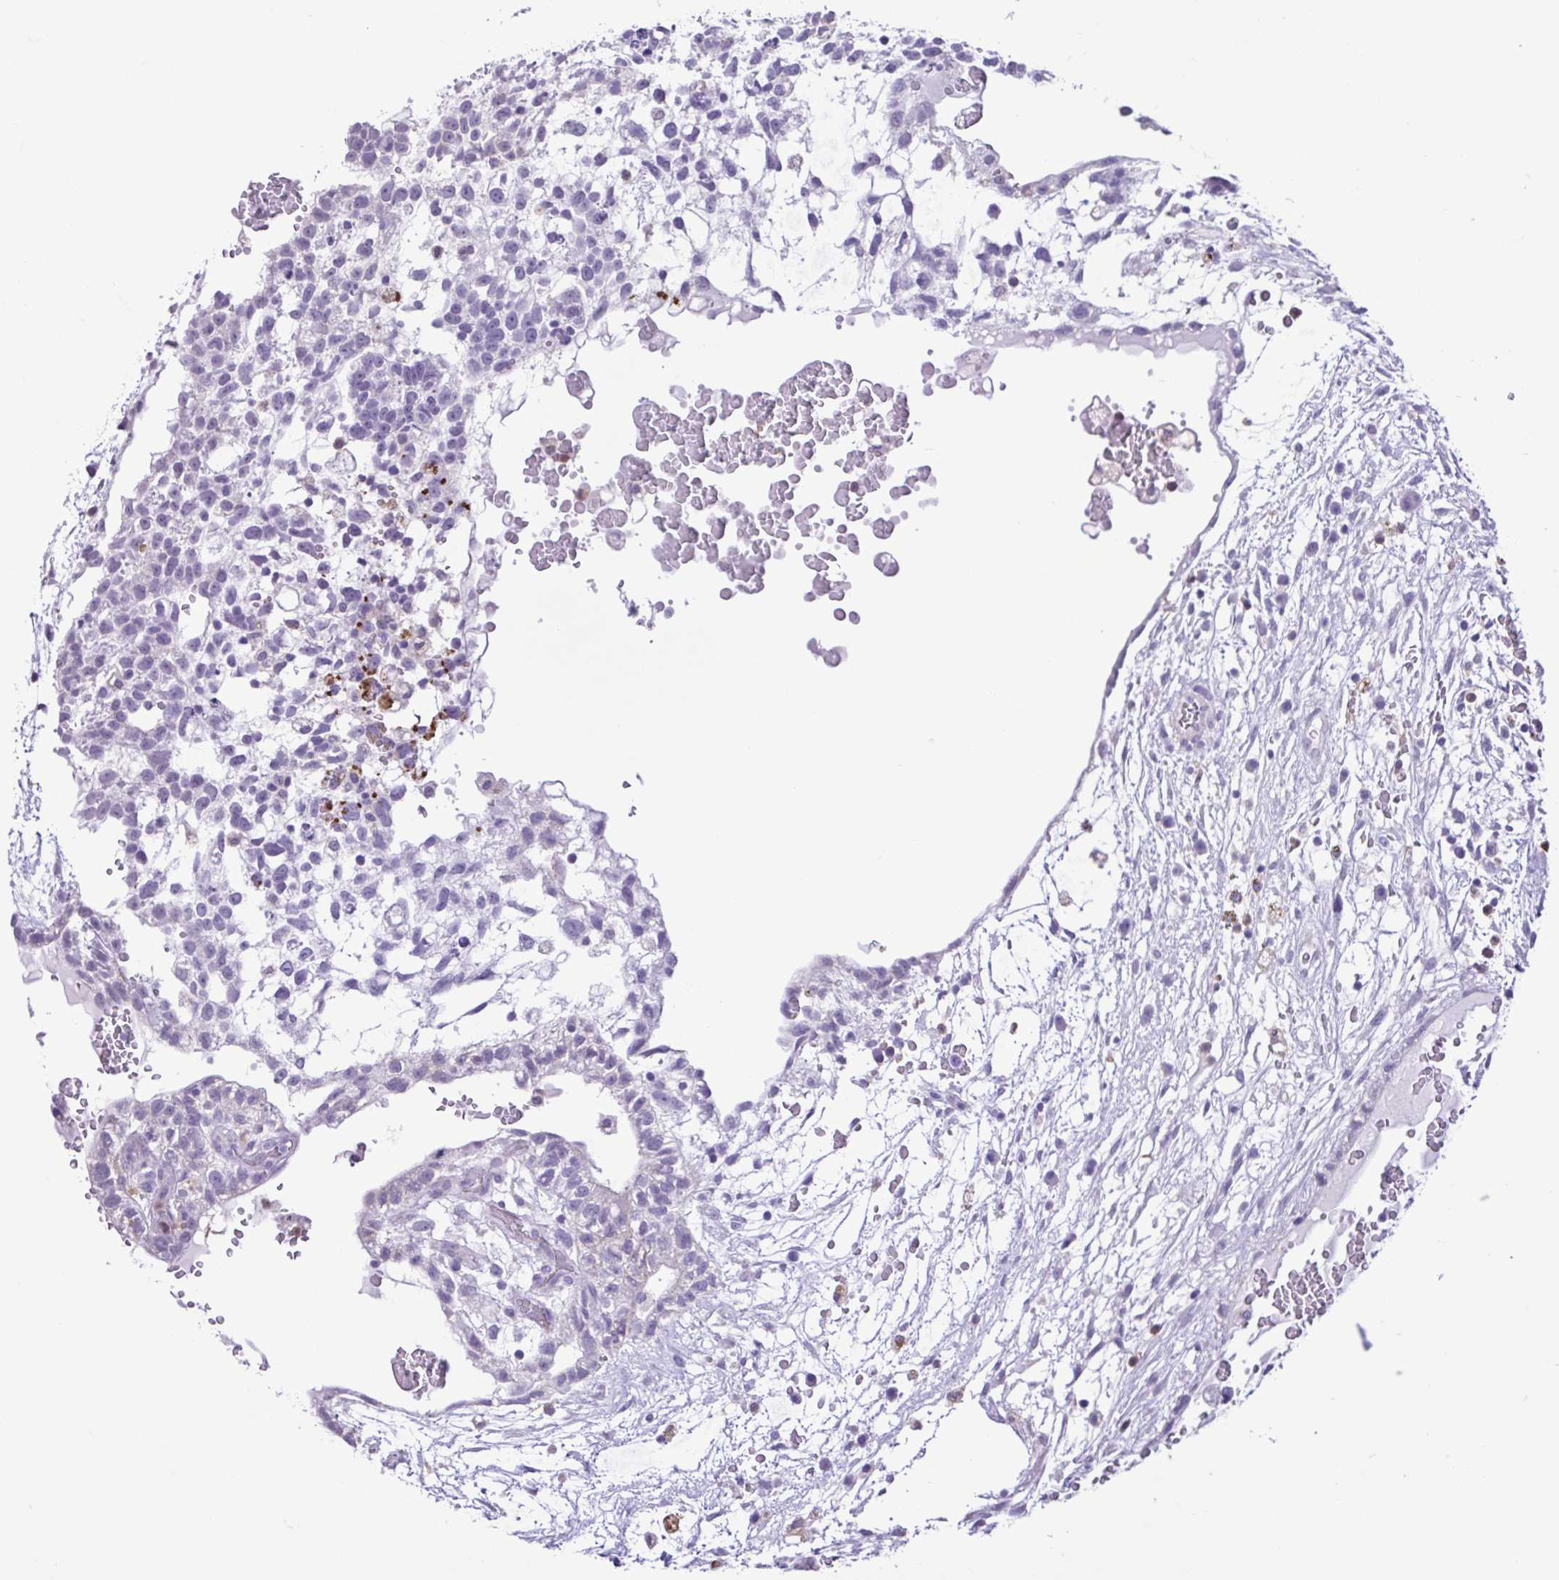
{"staining": {"intensity": "negative", "quantity": "none", "location": "none"}, "tissue": "testis cancer", "cell_type": "Tumor cells", "image_type": "cancer", "snomed": [{"axis": "morphology", "description": "Normal tissue, NOS"}, {"axis": "morphology", "description": "Carcinoma, Embryonal, NOS"}, {"axis": "topography", "description": "Testis"}], "caption": "Tumor cells are negative for brown protein staining in embryonal carcinoma (testis). The staining is performed using DAB (3,3'-diaminobenzidine) brown chromogen with nuclei counter-stained in using hematoxylin.", "gene": "CBY2", "patient": {"sex": "male", "age": 32}}